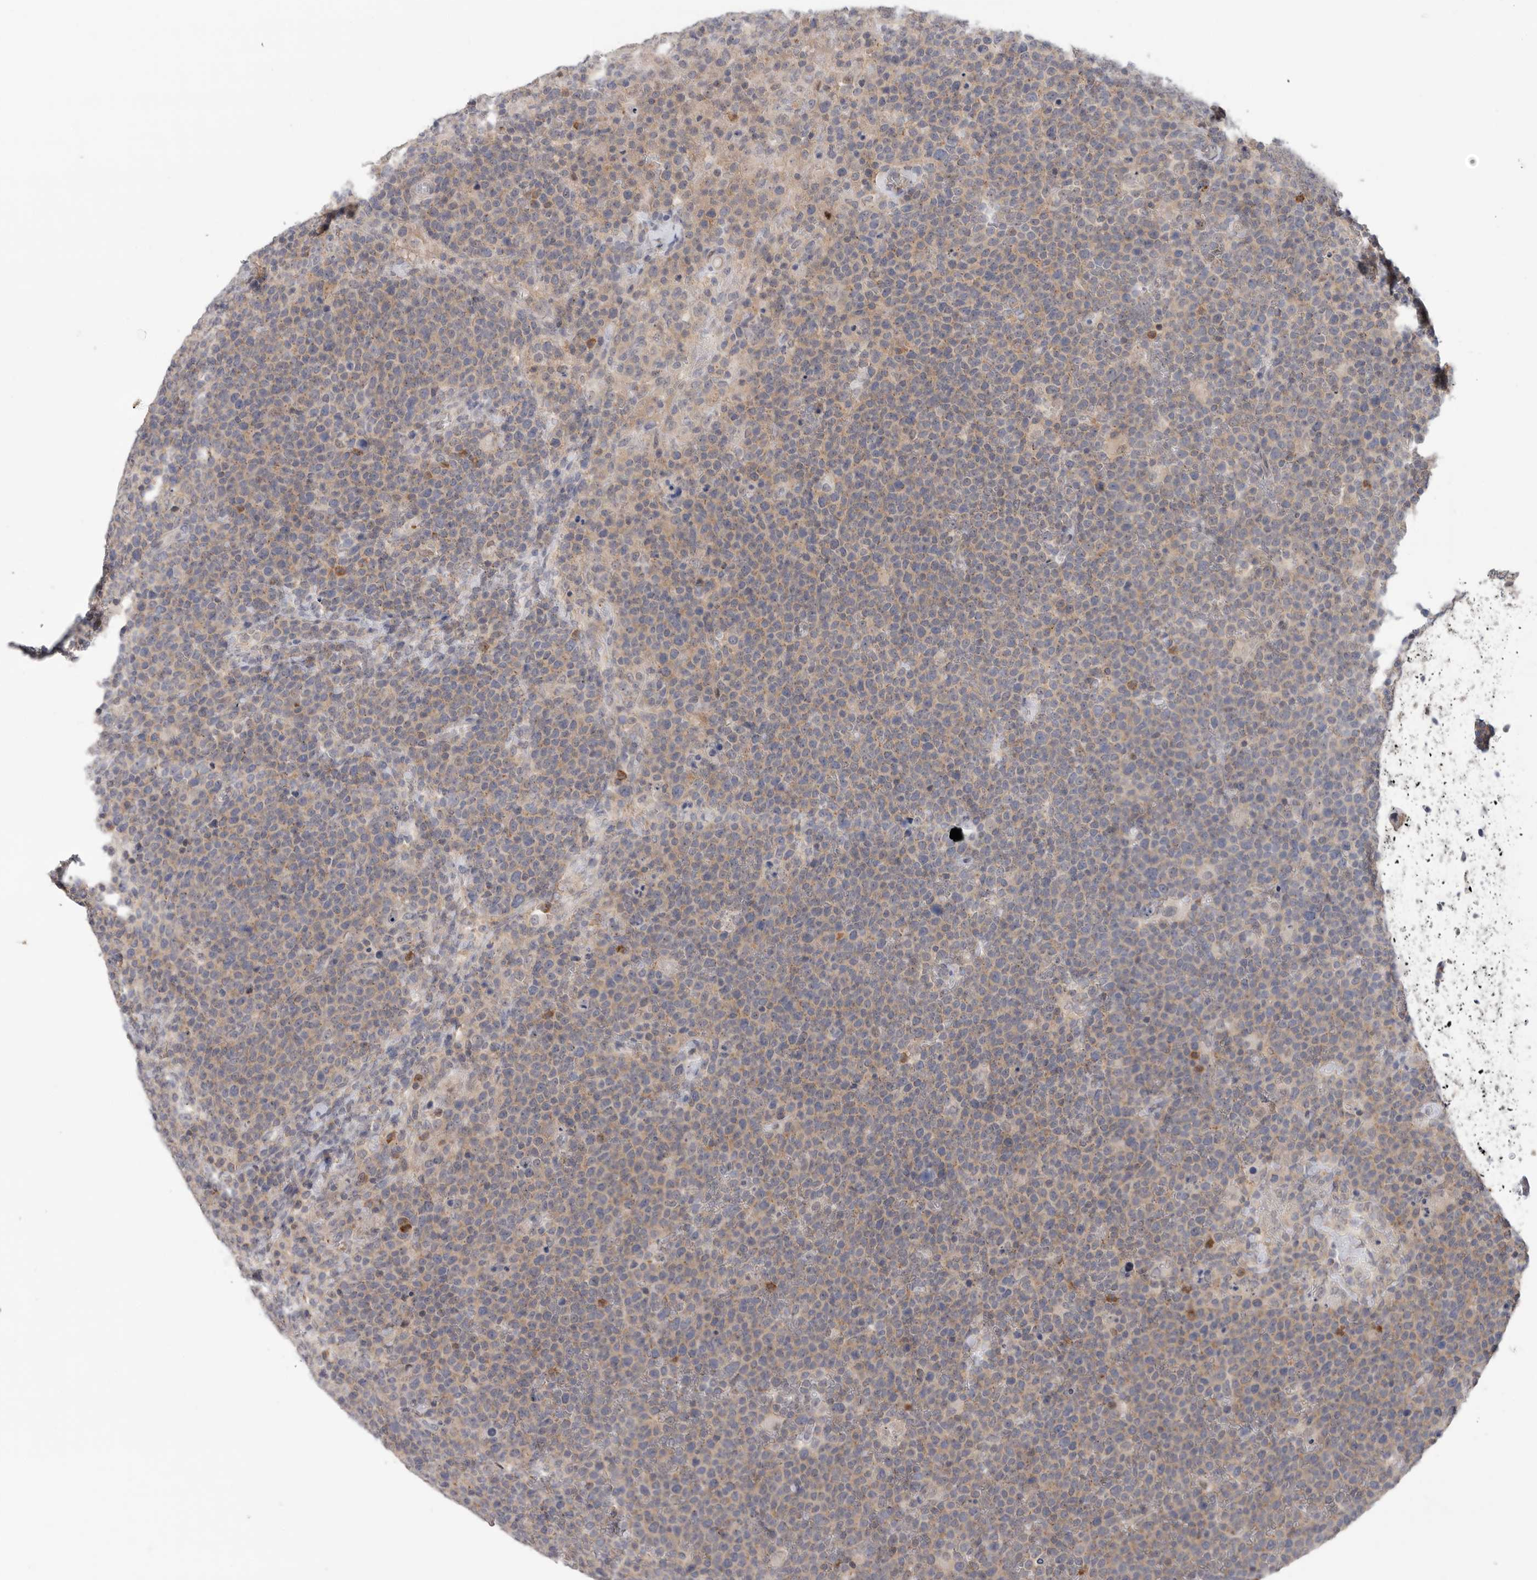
{"staining": {"intensity": "weak", "quantity": "<25%", "location": "cytoplasmic/membranous"}, "tissue": "lymphoma", "cell_type": "Tumor cells", "image_type": "cancer", "snomed": [{"axis": "morphology", "description": "Malignant lymphoma, non-Hodgkin's type, High grade"}, {"axis": "topography", "description": "Lymph node"}], "caption": "High magnification brightfield microscopy of lymphoma stained with DAB (3,3'-diaminobenzidine) (brown) and counterstained with hematoxylin (blue): tumor cells show no significant expression. (DAB immunohistochemistry, high magnification).", "gene": "KLK5", "patient": {"sex": "male", "age": 61}}